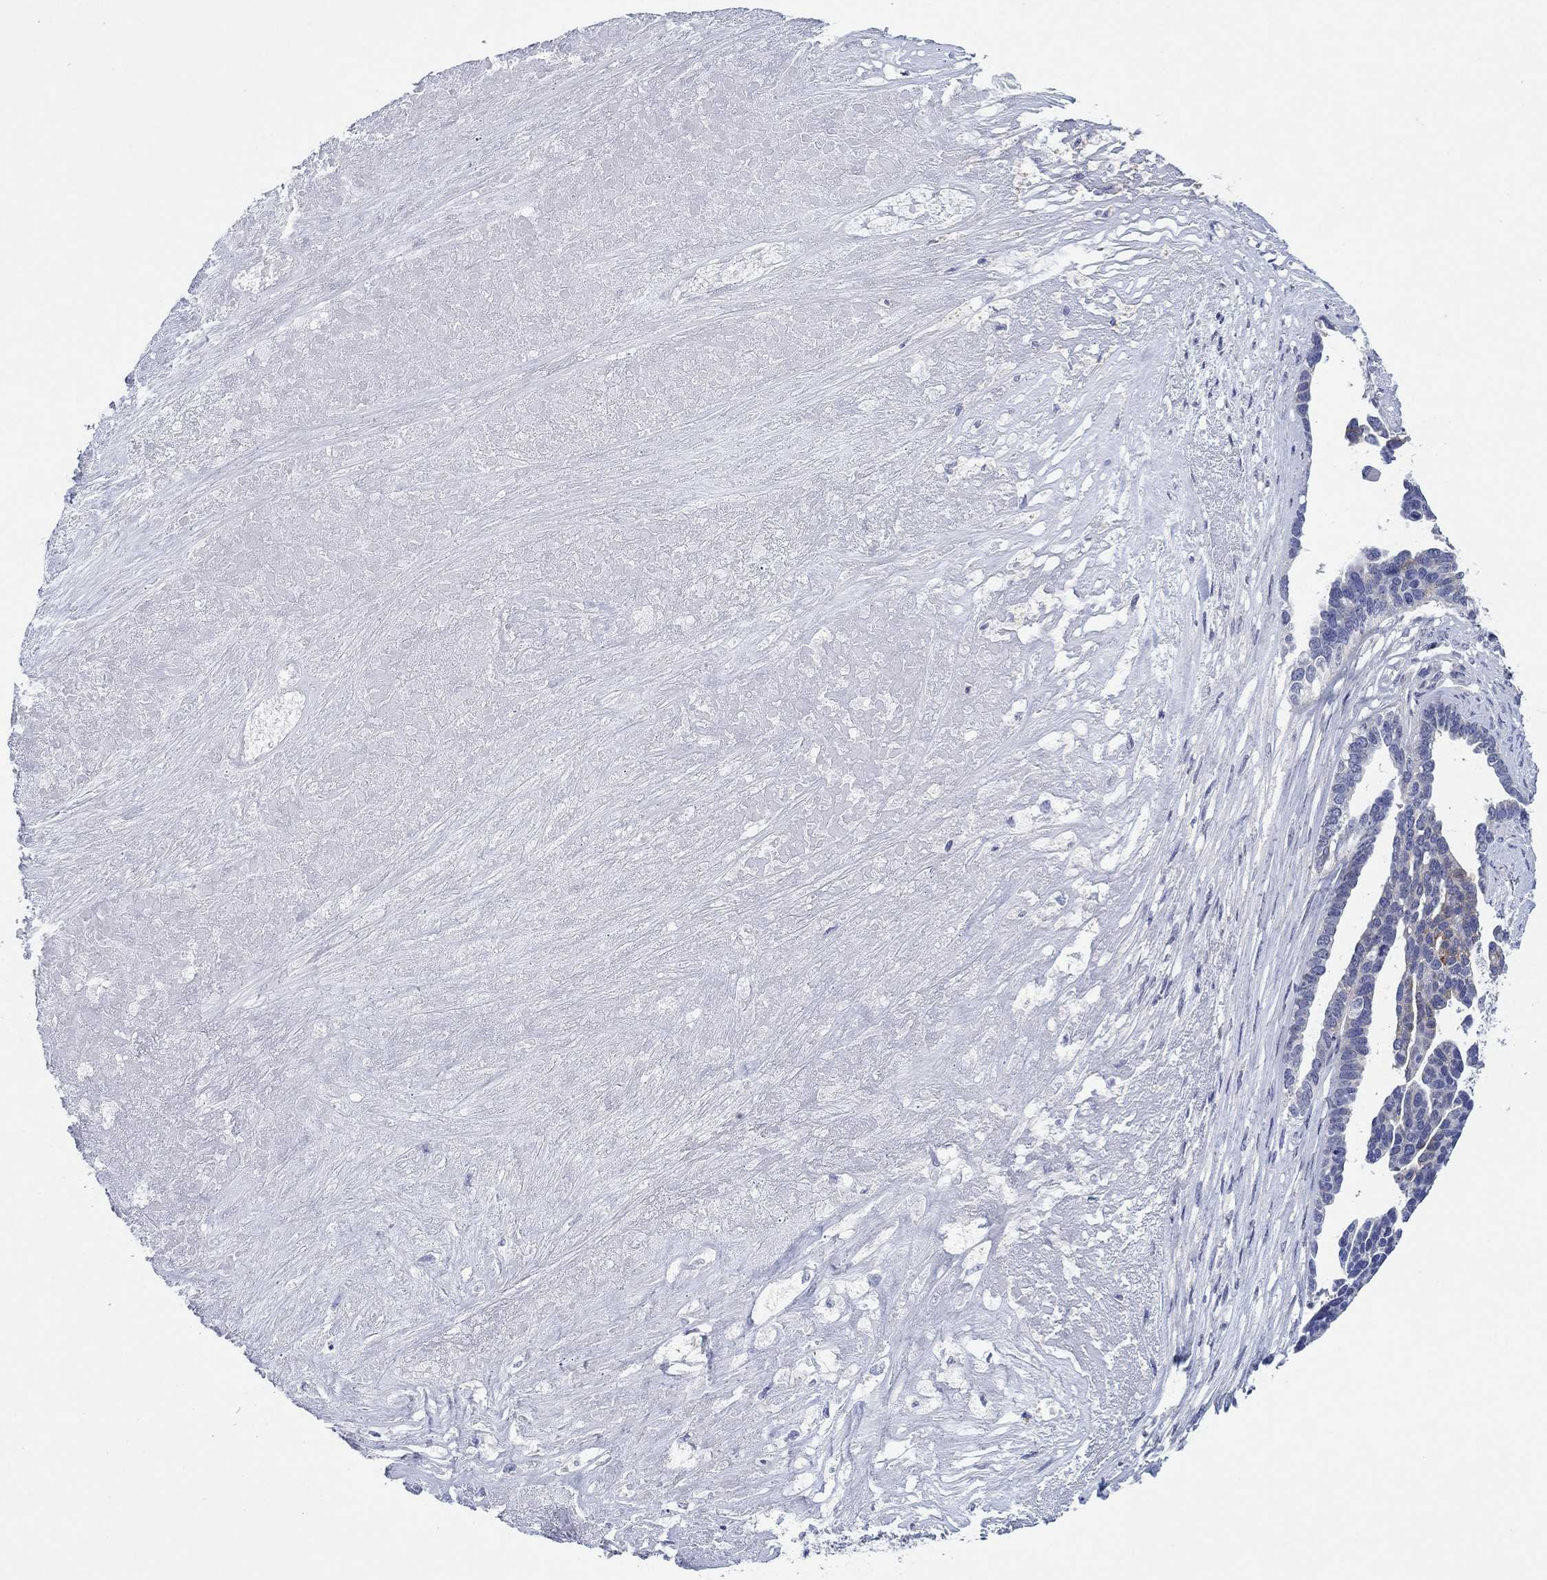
{"staining": {"intensity": "weak", "quantity": "<25%", "location": "cytoplasmic/membranous"}, "tissue": "ovarian cancer", "cell_type": "Tumor cells", "image_type": "cancer", "snomed": [{"axis": "morphology", "description": "Cystadenocarcinoma, serous, NOS"}, {"axis": "topography", "description": "Ovary"}], "caption": "Immunohistochemistry (IHC) histopathology image of neoplastic tissue: ovarian cancer (serous cystadenocarcinoma) stained with DAB (3,3'-diaminobenzidine) demonstrates no significant protein positivity in tumor cells. Nuclei are stained in blue.", "gene": "HDC", "patient": {"sex": "female", "age": 54}}